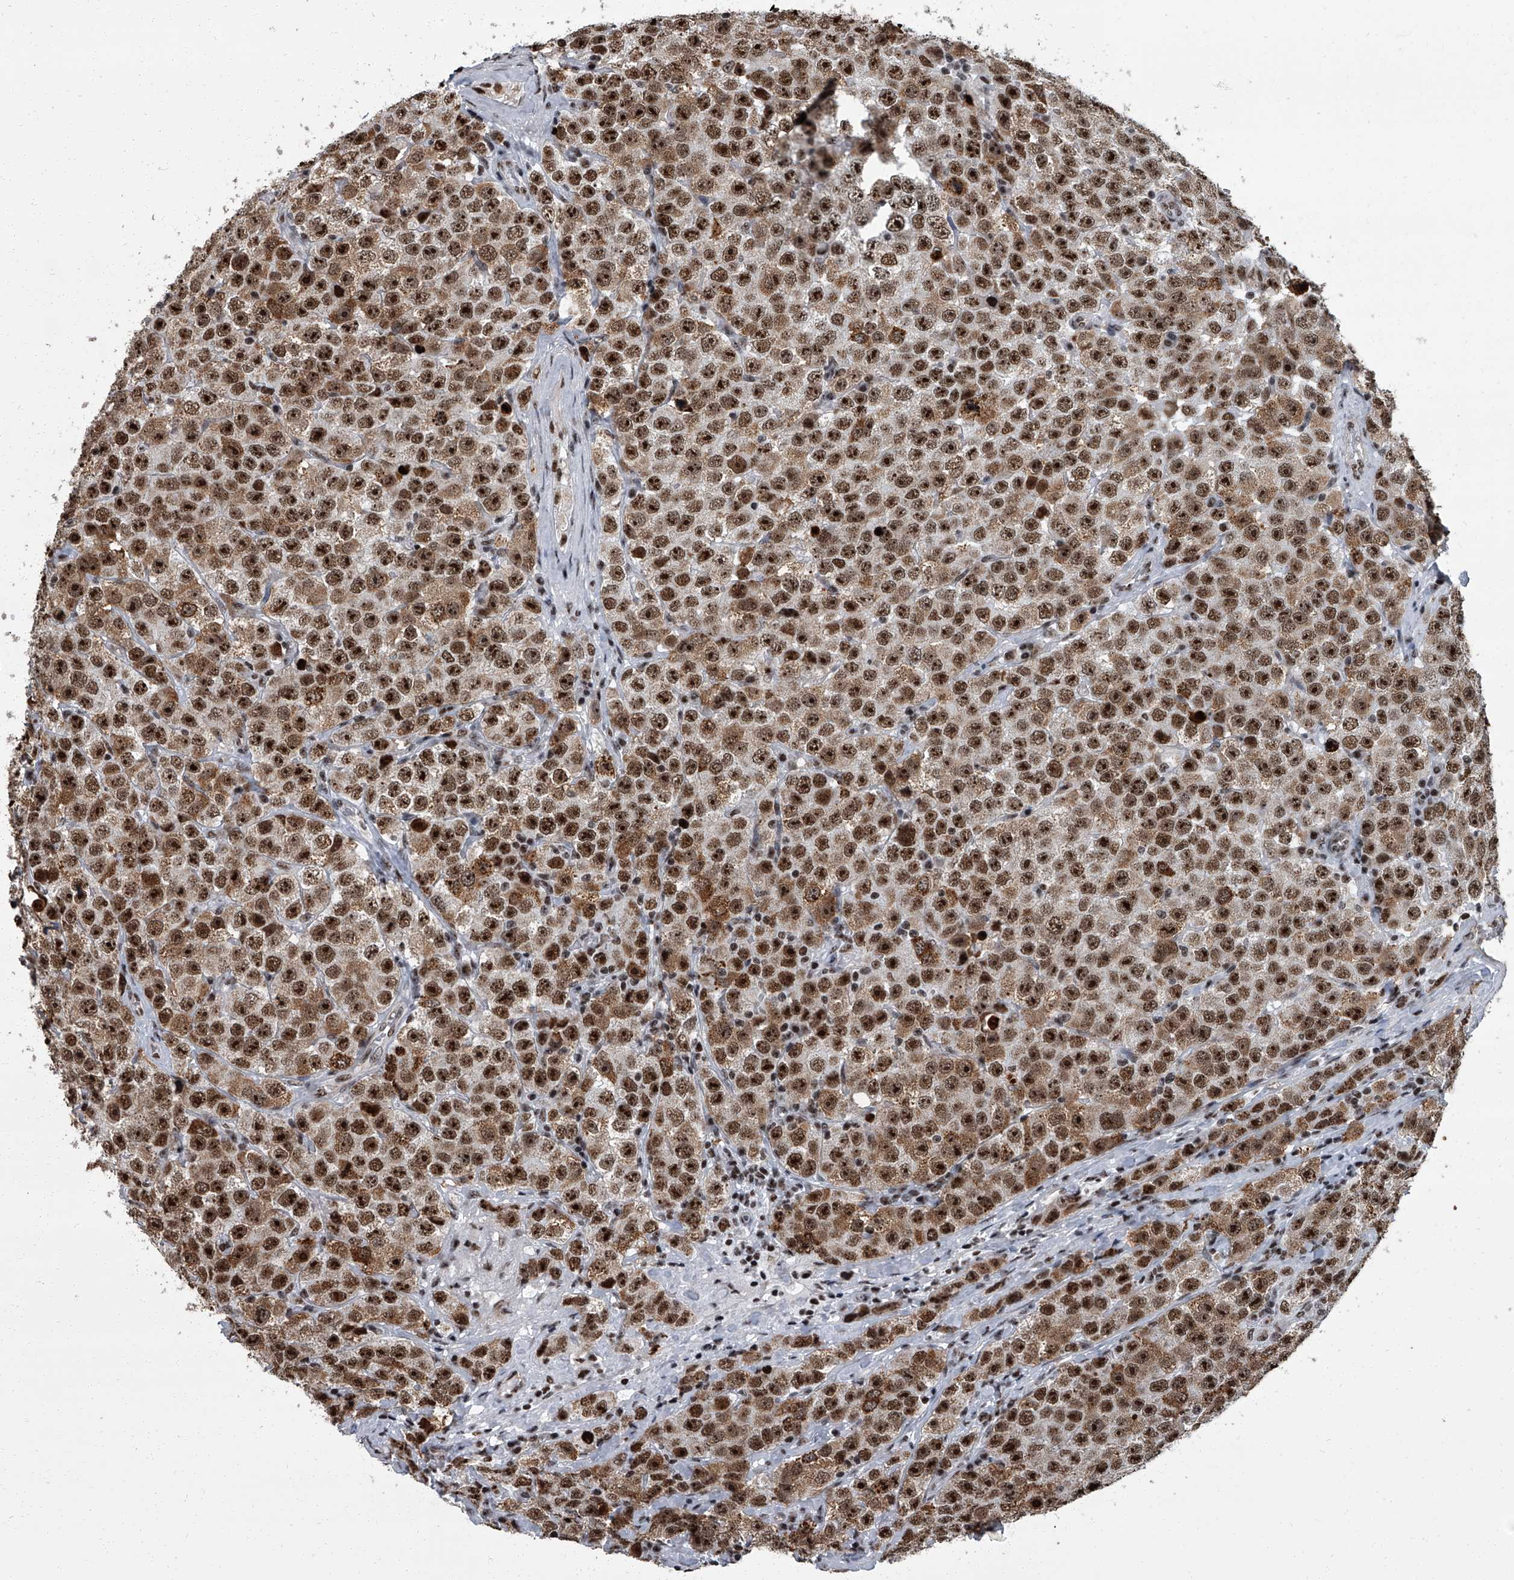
{"staining": {"intensity": "strong", "quantity": "25%-75%", "location": "cytoplasmic/membranous,nuclear"}, "tissue": "testis cancer", "cell_type": "Tumor cells", "image_type": "cancer", "snomed": [{"axis": "morphology", "description": "Seminoma, NOS"}, {"axis": "topography", "description": "Testis"}], "caption": "The histopathology image shows immunohistochemical staining of testis cancer (seminoma). There is strong cytoplasmic/membranous and nuclear expression is present in about 25%-75% of tumor cells. The protein of interest is shown in brown color, while the nuclei are stained blue.", "gene": "ZNF518B", "patient": {"sex": "male", "age": 28}}